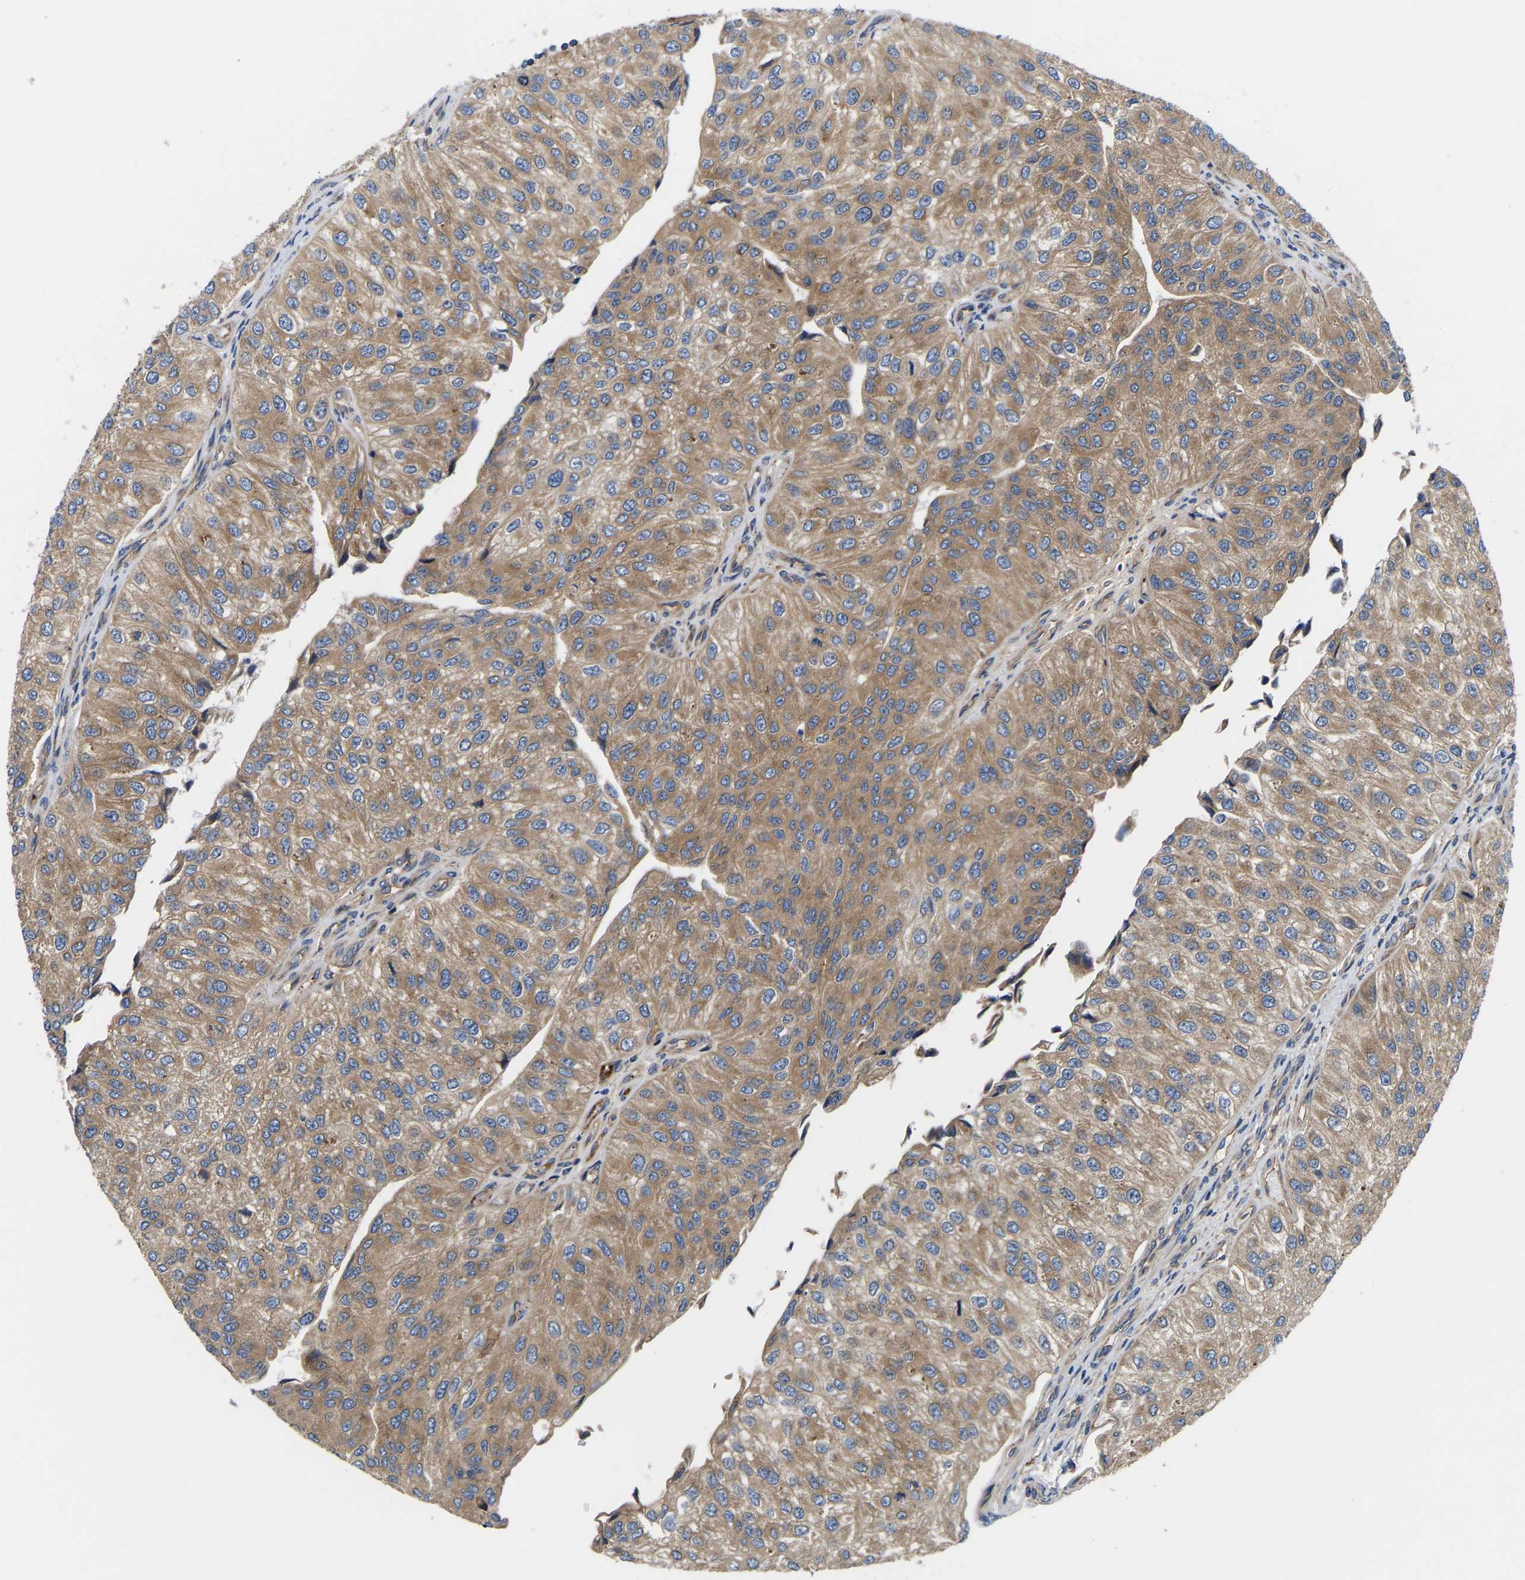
{"staining": {"intensity": "moderate", "quantity": ">75%", "location": "cytoplasmic/membranous"}, "tissue": "urothelial cancer", "cell_type": "Tumor cells", "image_type": "cancer", "snomed": [{"axis": "morphology", "description": "Urothelial carcinoma, High grade"}, {"axis": "topography", "description": "Kidney"}, {"axis": "topography", "description": "Urinary bladder"}], "caption": "Human urothelial cancer stained for a protein (brown) reveals moderate cytoplasmic/membranous positive expression in about >75% of tumor cells.", "gene": "AIMP2", "patient": {"sex": "male", "age": 77}}